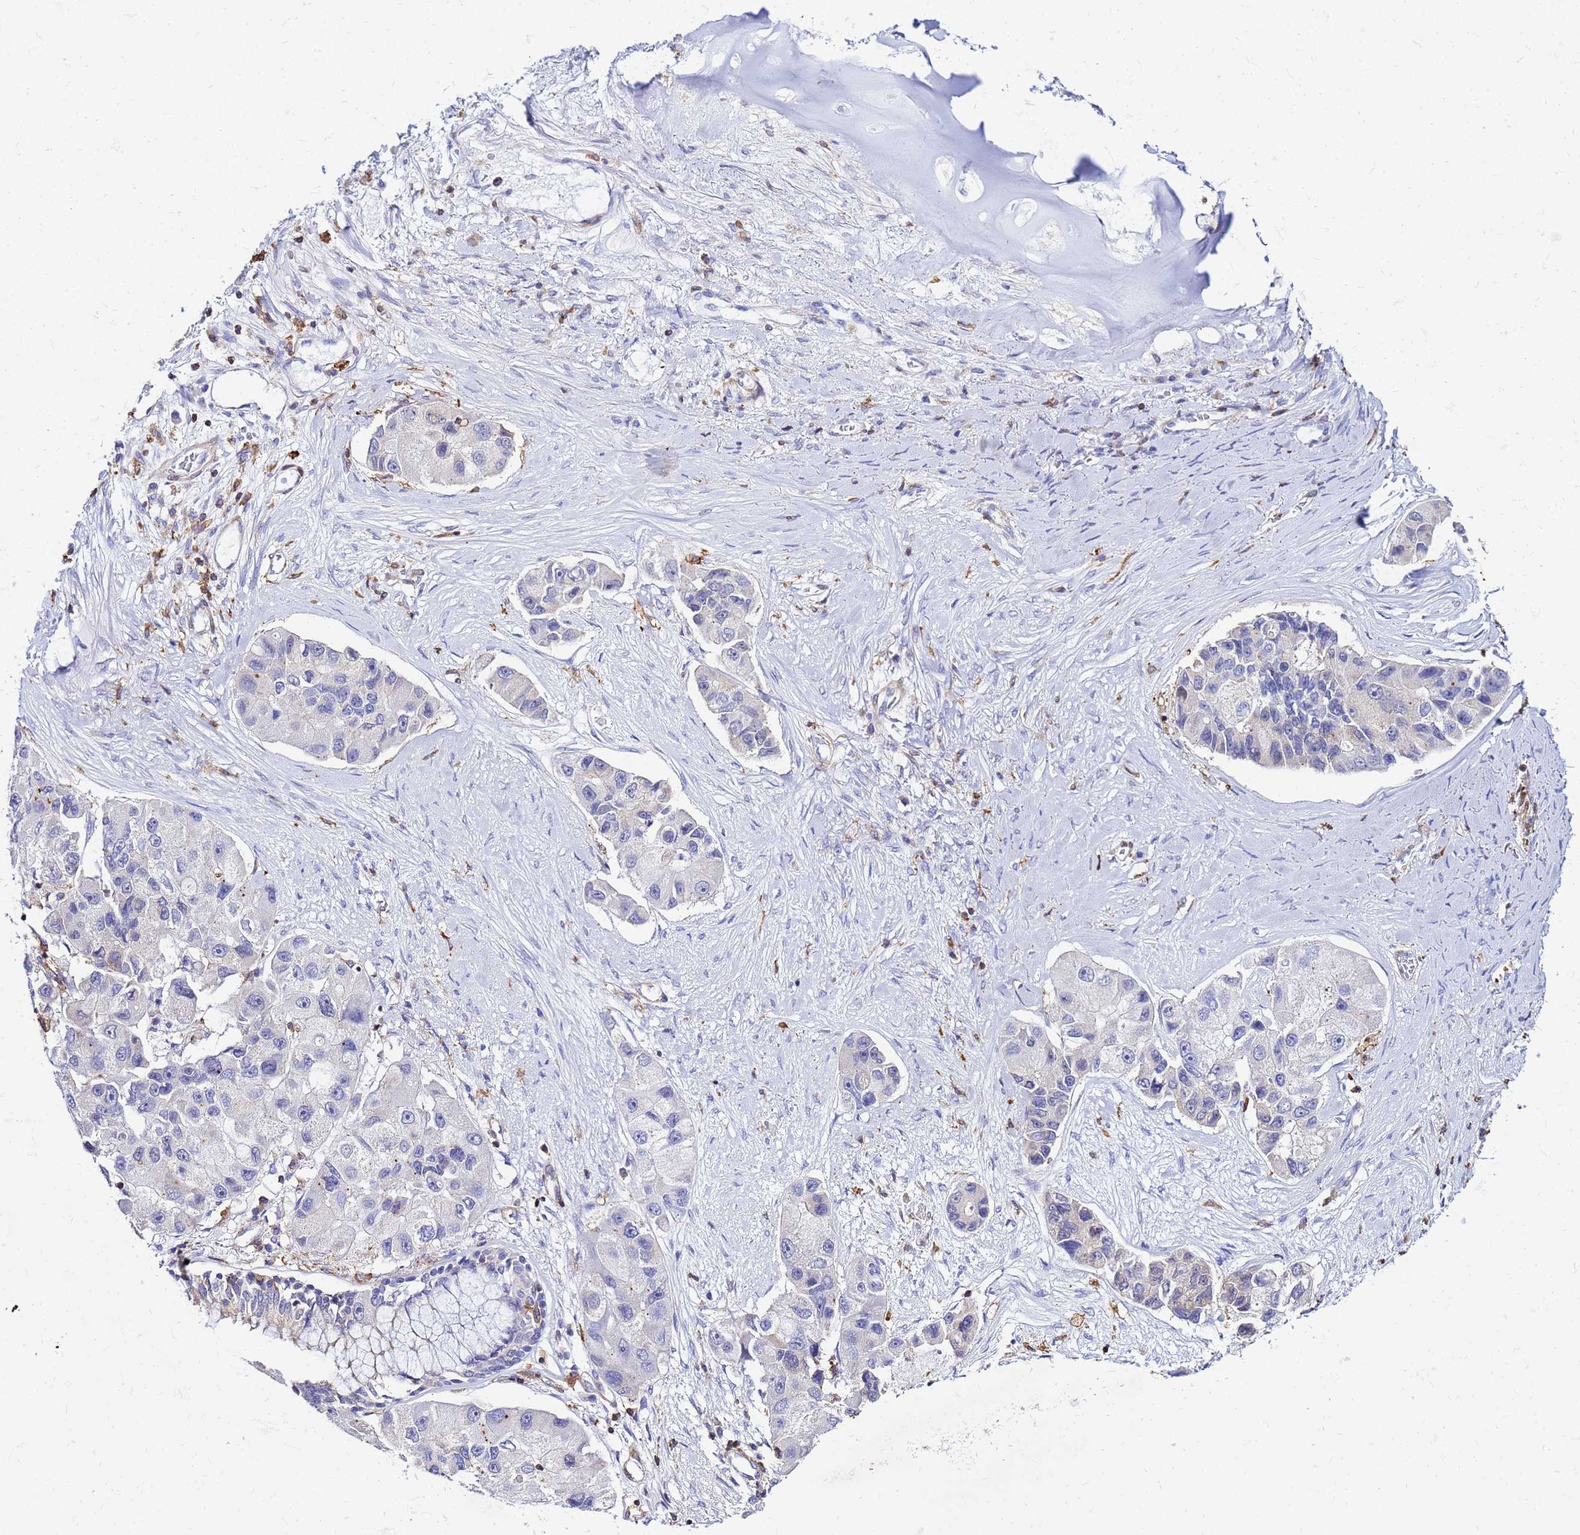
{"staining": {"intensity": "negative", "quantity": "none", "location": "none"}, "tissue": "lung cancer", "cell_type": "Tumor cells", "image_type": "cancer", "snomed": [{"axis": "morphology", "description": "Adenocarcinoma, NOS"}, {"axis": "topography", "description": "Lung"}], "caption": "An immunohistochemistry image of lung cancer is shown. There is no staining in tumor cells of lung cancer.", "gene": "DBNDD2", "patient": {"sex": "female", "age": 54}}